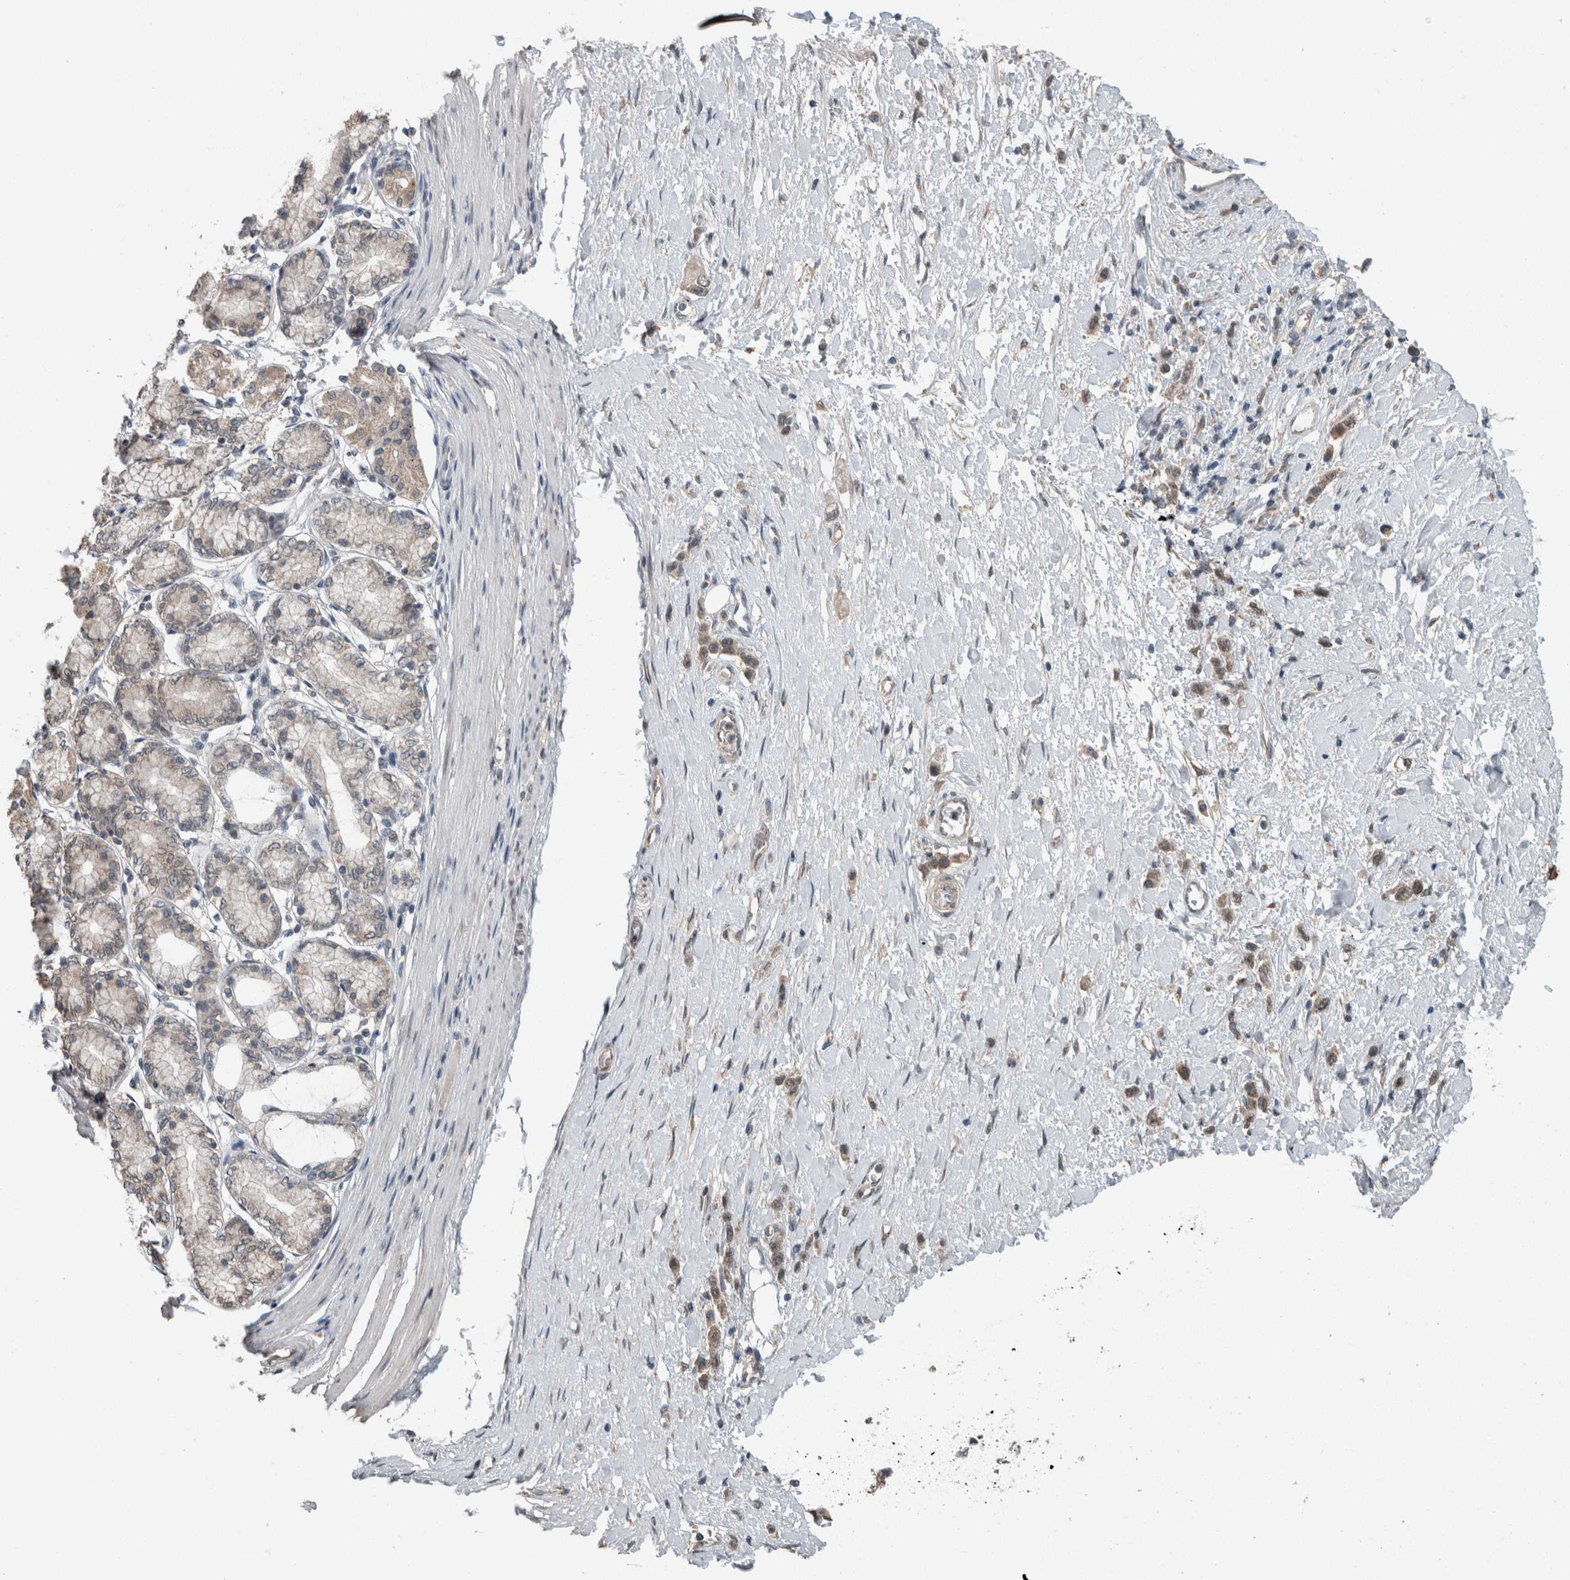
{"staining": {"intensity": "weak", "quantity": ">75%", "location": "cytoplasmic/membranous"}, "tissue": "stomach cancer", "cell_type": "Tumor cells", "image_type": "cancer", "snomed": [{"axis": "morphology", "description": "Adenocarcinoma, NOS"}, {"axis": "topography", "description": "Stomach"}], "caption": "Immunohistochemistry (DAB) staining of human stomach cancer reveals weak cytoplasmic/membranous protein expression in about >75% of tumor cells.", "gene": "MYO1E", "patient": {"sex": "female", "age": 65}}